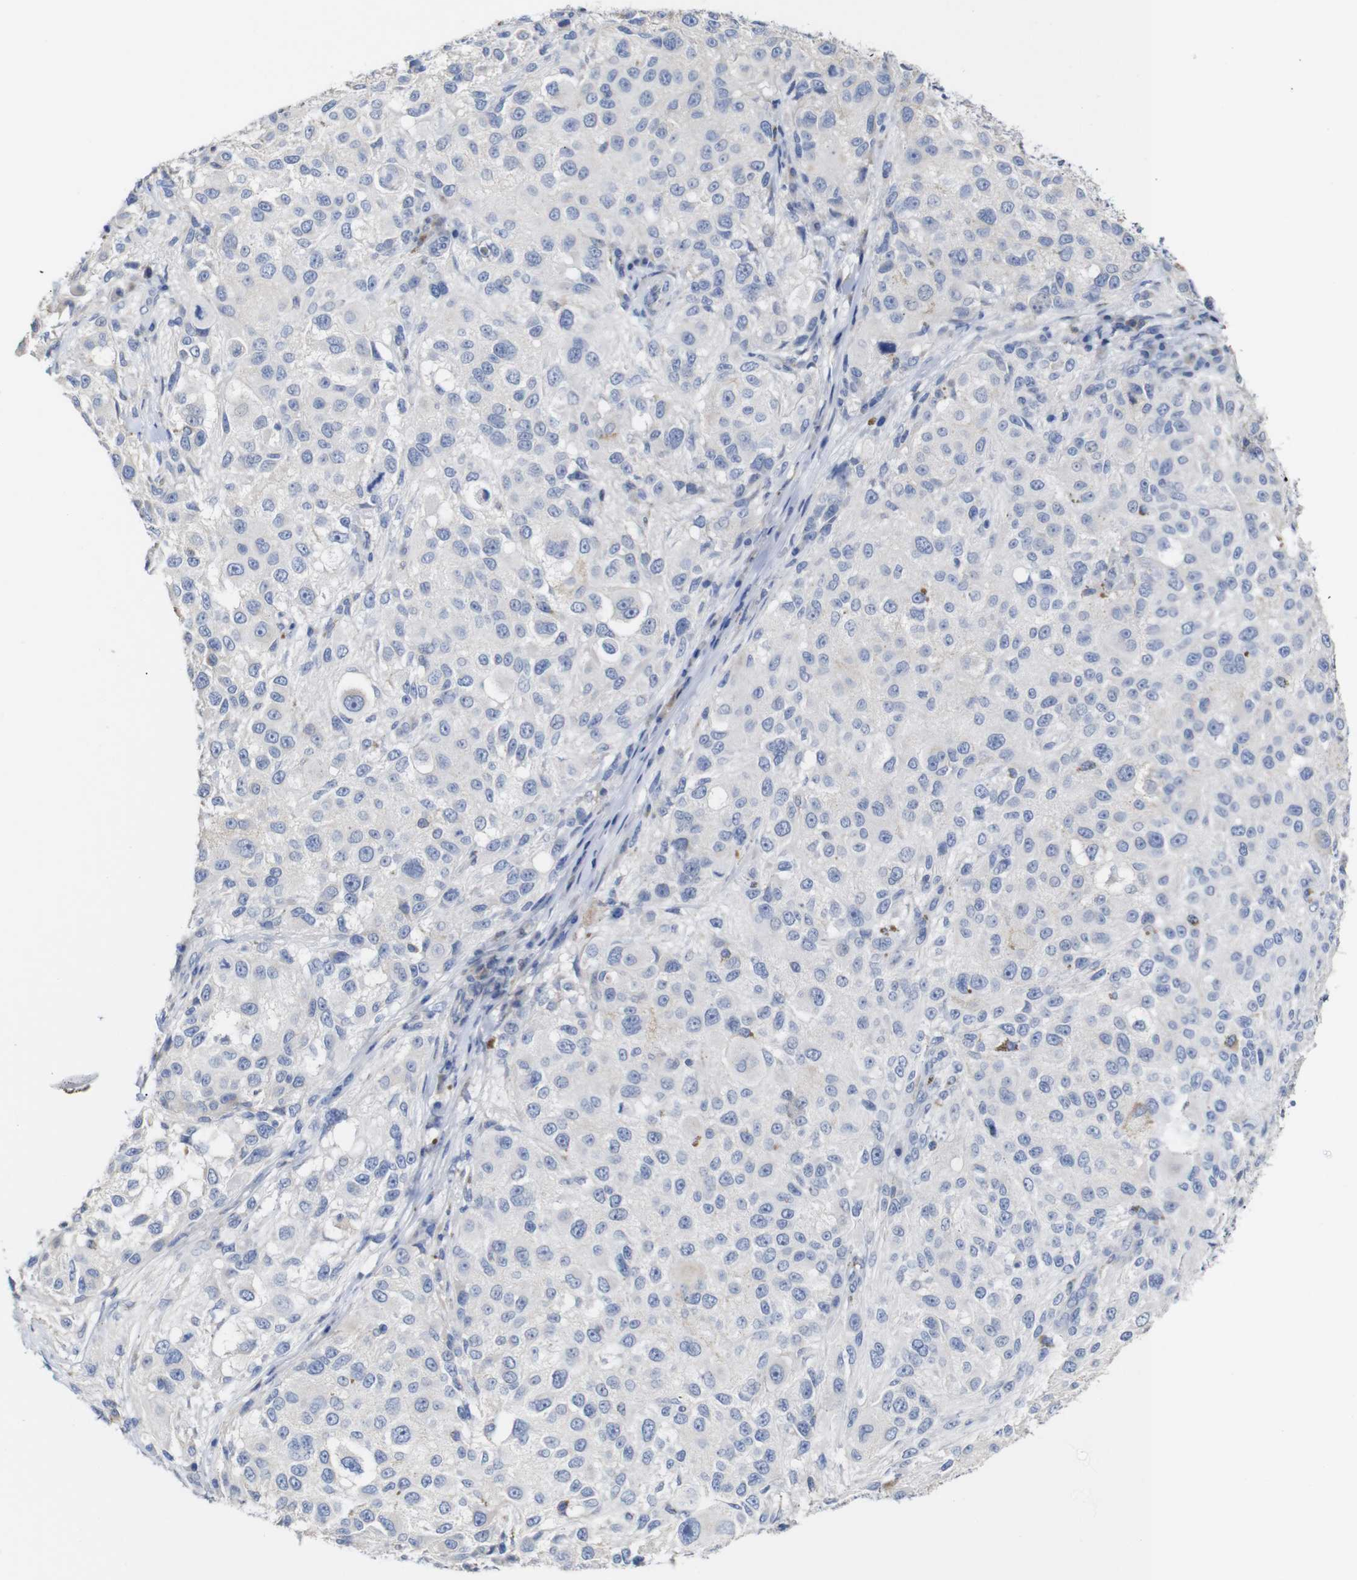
{"staining": {"intensity": "negative", "quantity": "none", "location": "none"}, "tissue": "melanoma", "cell_type": "Tumor cells", "image_type": "cancer", "snomed": [{"axis": "morphology", "description": "Necrosis, NOS"}, {"axis": "morphology", "description": "Malignant melanoma, NOS"}, {"axis": "topography", "description": "Skin"}], "caption": "Protein analysis of malignant melanoma demonstrates no significant expression in tumor cells.", "gene": "TCEAL9", "patient": {"sex": "female", "age": 87}}